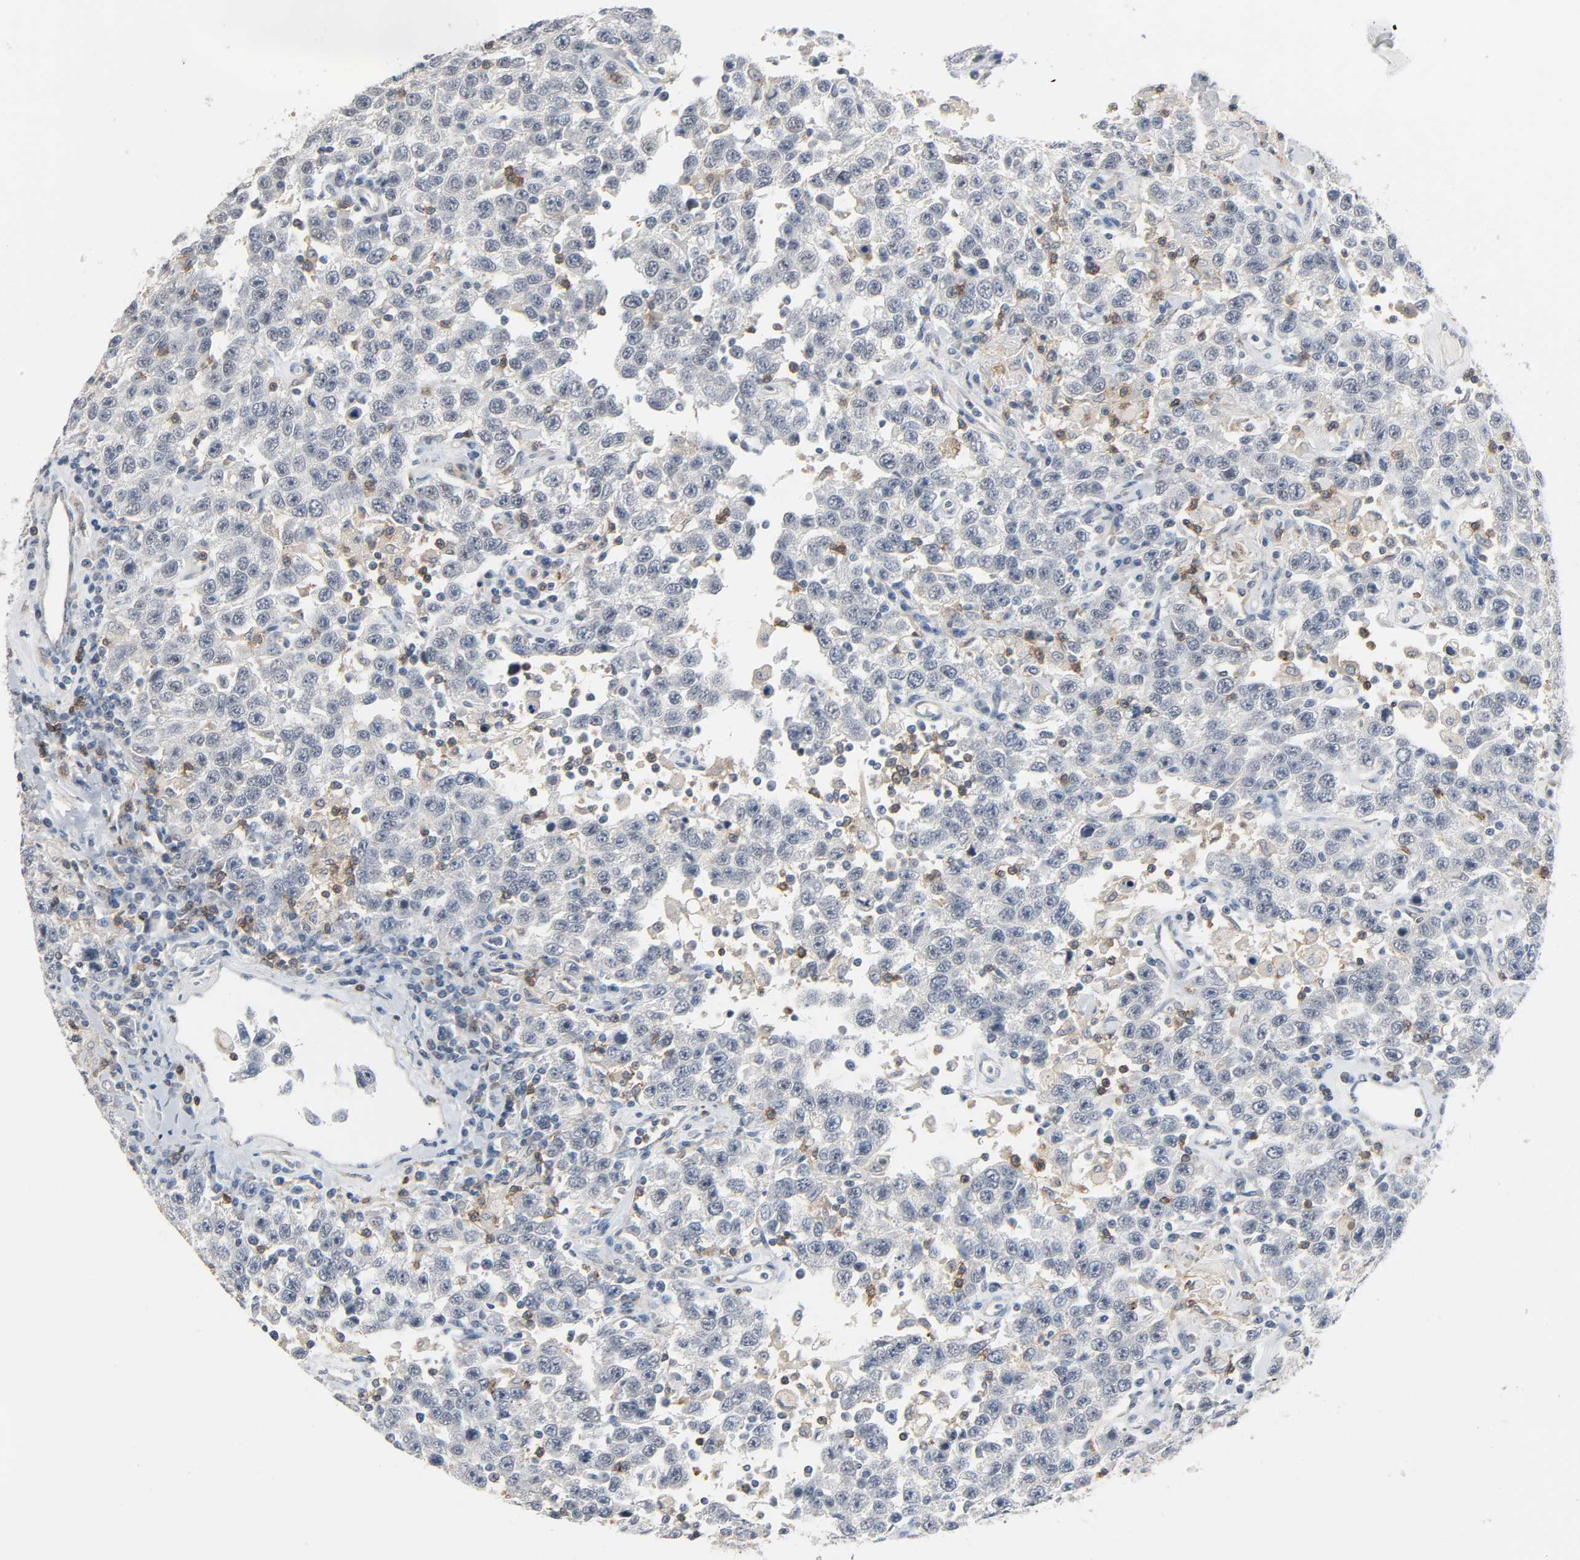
{"staining": {"intensity": "negative", "quantity": "none", "location": "none"}, "tissue": "testis cancer", "cell_type": "Tumor cells", "image_type": "cancer", "snomed": [{"axis": "morphology", "description": "Seminoma, NOS"}, {"axis": "topography", "description": "Testis"}], "caption": "This micrograph is of testis seminoma stained with immunohistochemistry (IHC) to label a protein in brown with the nuclei are counter-stained blue. There is no positivity in tumor cells.", "gene": "CD4", "patient": {"sex": "male", "age": 41}}